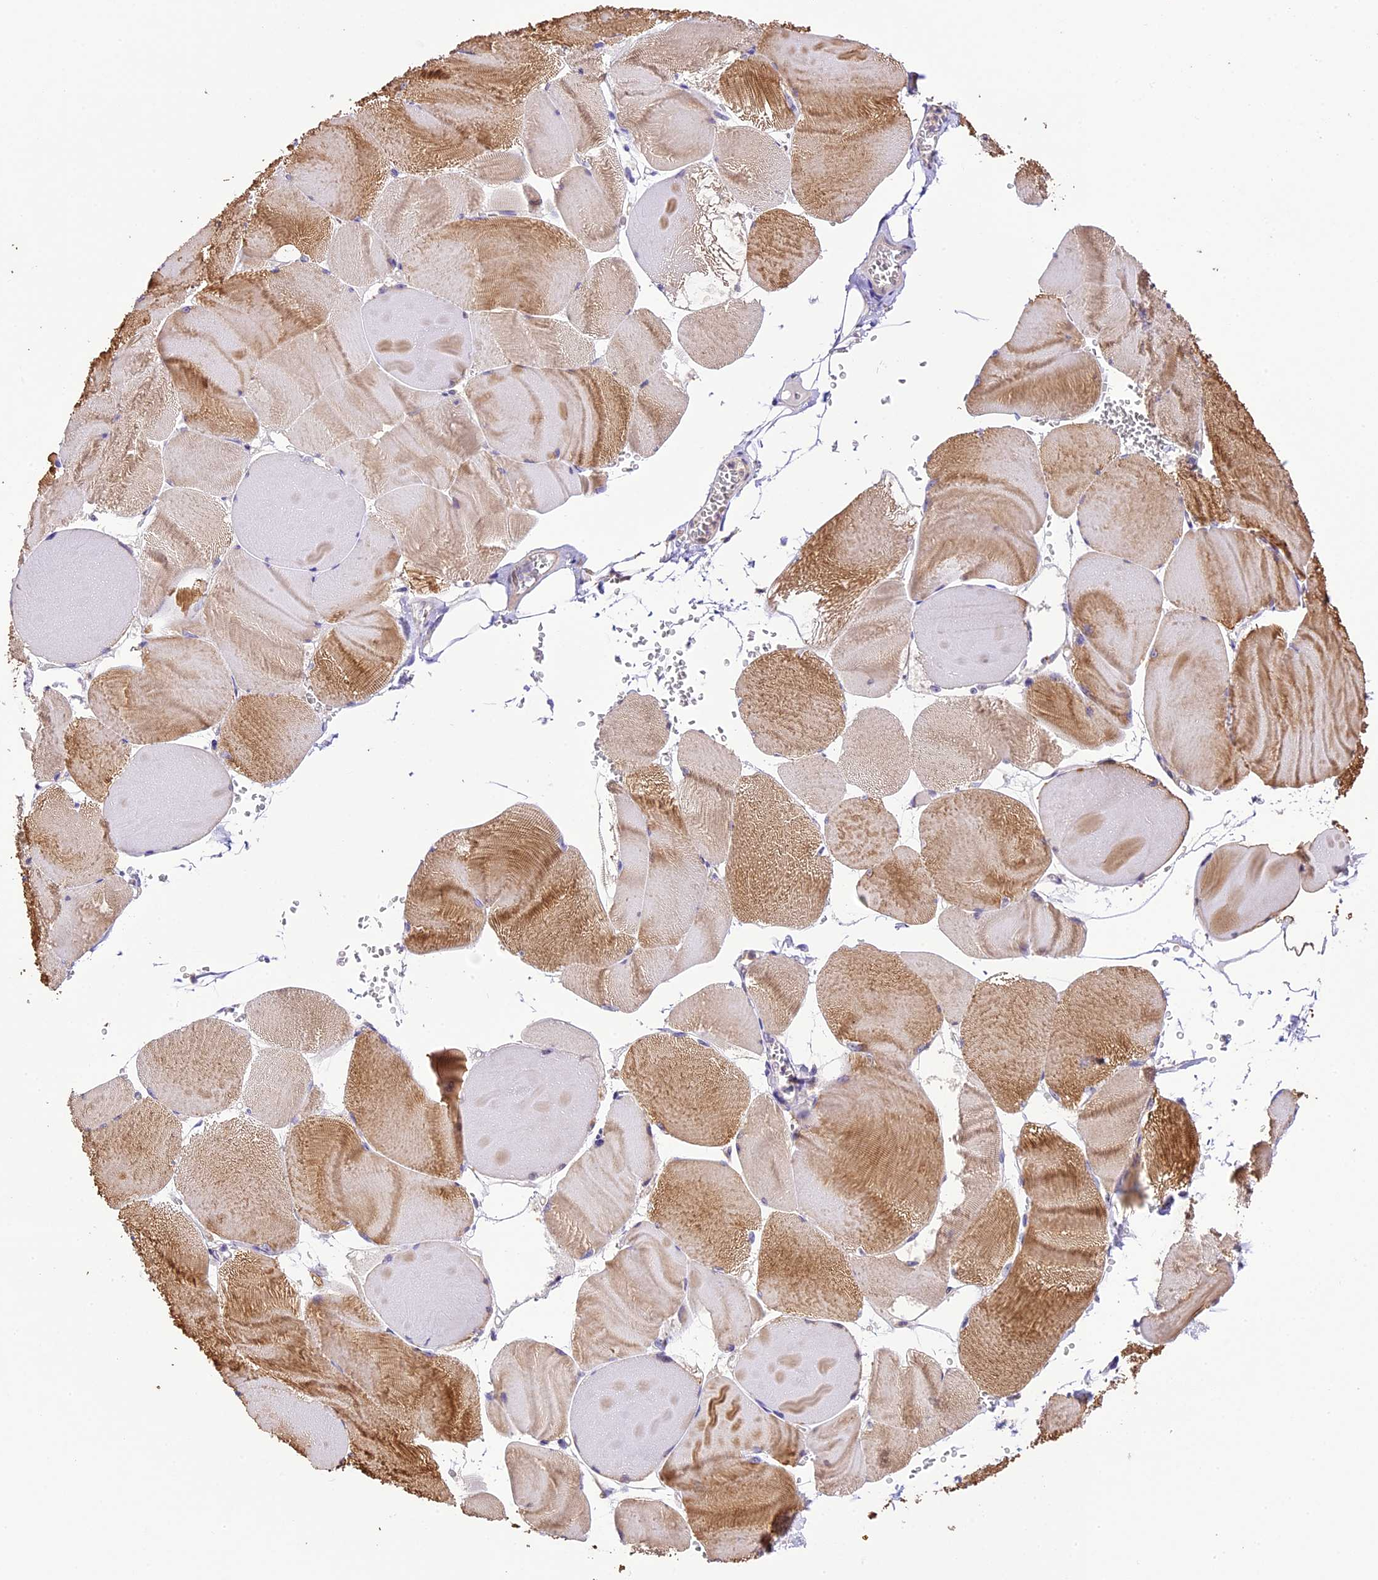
{"staining": {"intensity": "moderate", "quantity": ">75%", "location": "cytoplasmic/membranous"}, "tissue": "skeletal muscle", "cell_type": "Myocytes", "image_type": "normal", "snomed": [{"axis": "morphology", "description": "Normal tissue, NOS"}, {"axis": "morphology", "description": "Basal cell carcinoma"}, {"axis": "topography", "description": "Skeletal muscle"}], "caption": "Human skeletal muscle stained with a brown dye exhibits moderate cytoplasmic/membranous positive positivity in about >75% of myocytes.", "gene": "DGKH", "patient": {"sex": "female", "age": 64}}